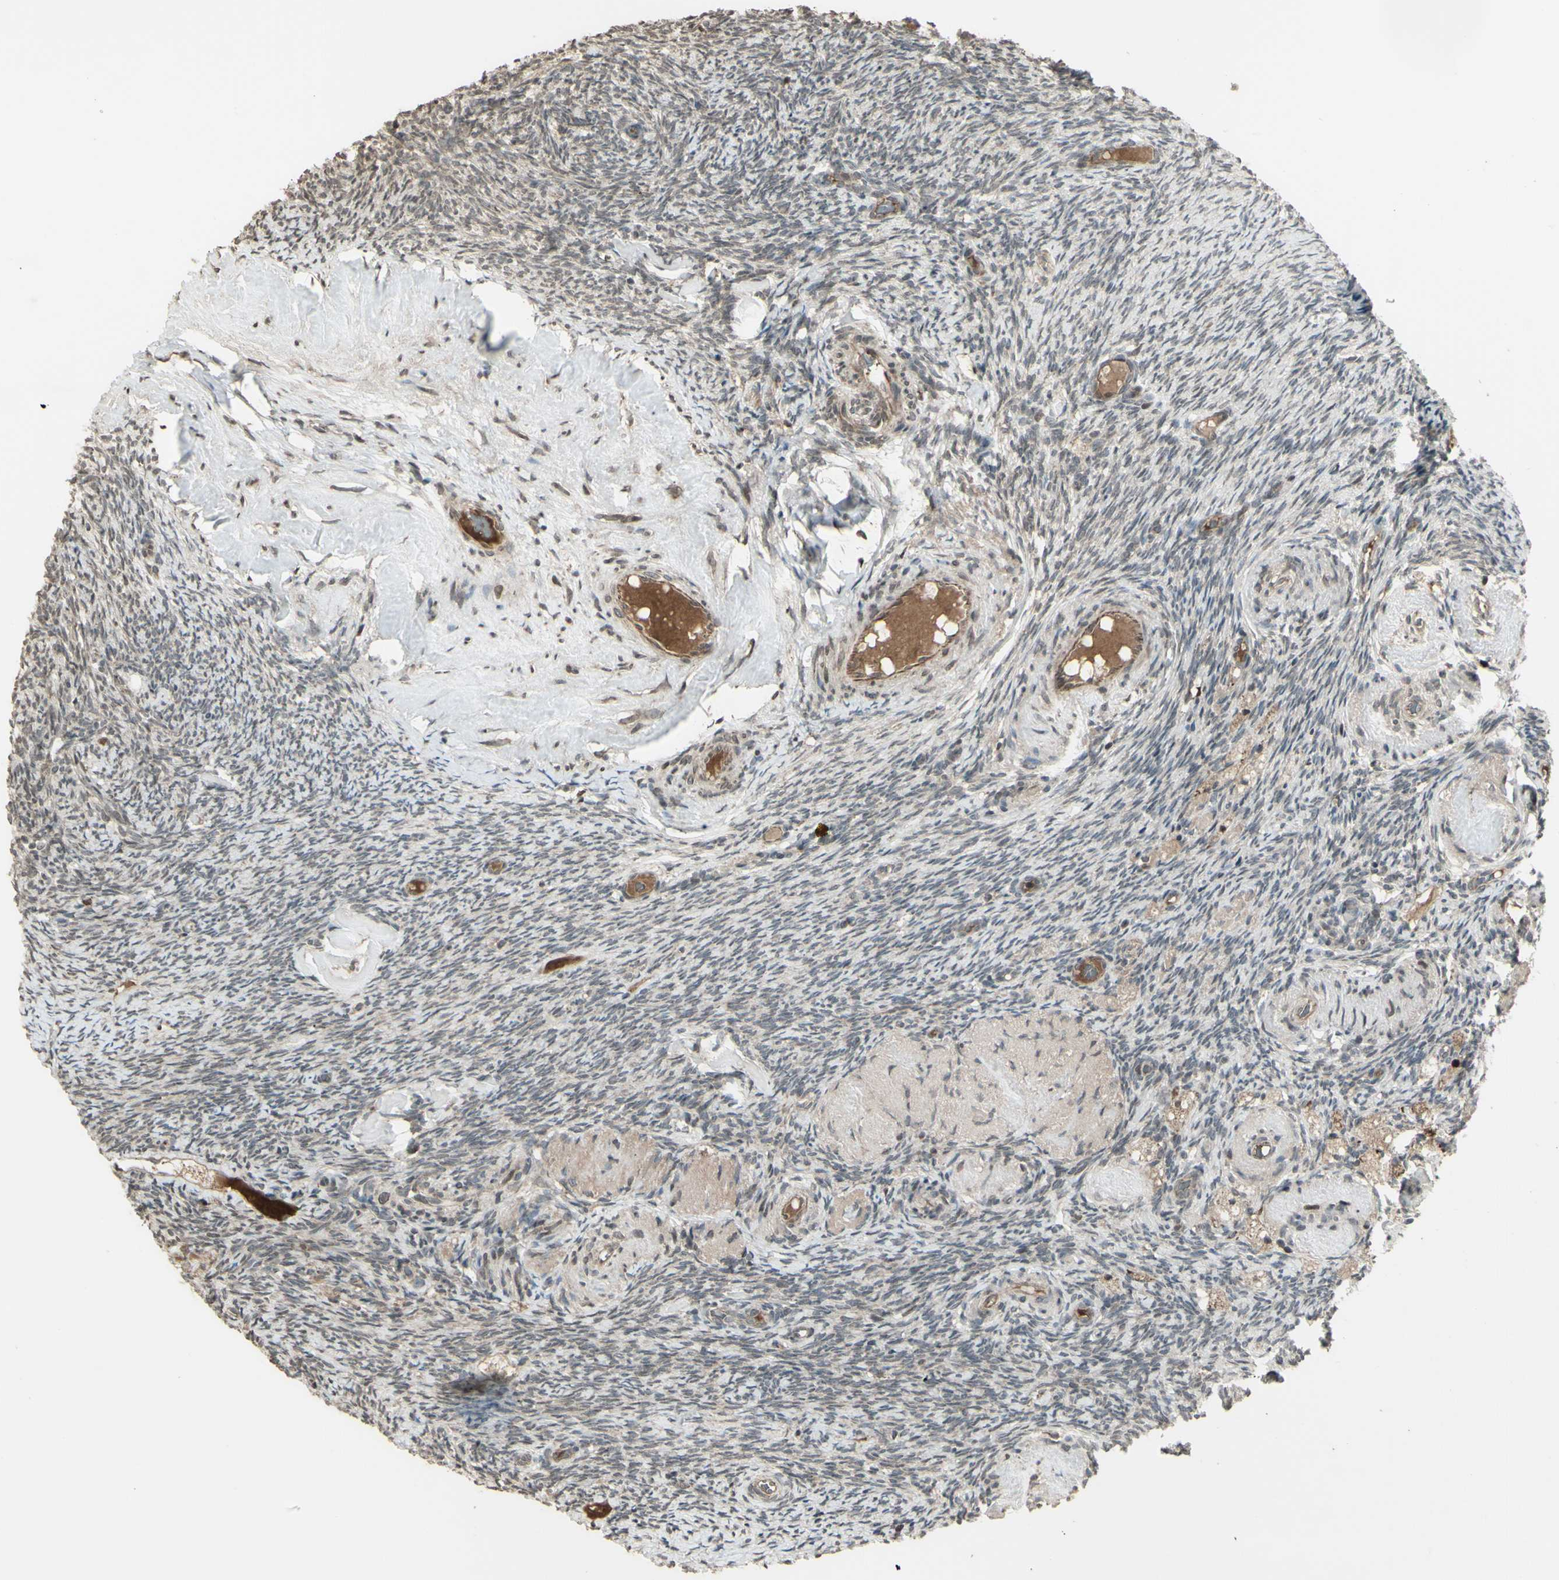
{"staining": {"intensity": "weak", "quantity": ">75%", "location": "cytoplasmic/membranous"}, "tissue": "ovary", "cell_type": "Follicle cells", "image_type": "normal", "snomed": [{"axis": "morphology", "description": "Normal tissue, NOS"}, {"axis": "topography", "description": "Ovary"}], "caption": "Brown immunohistochemical staining in benign human ovary displays weak cytoplasmic/membranous positivity in about >75% of follicle cells. The staining was performed using DAB, with brown indicating positive protein expression. Nuclei are stained blue with hematoxylin.", "gene": "BLNK", "patient": {"sex": "female", "age": 60}}